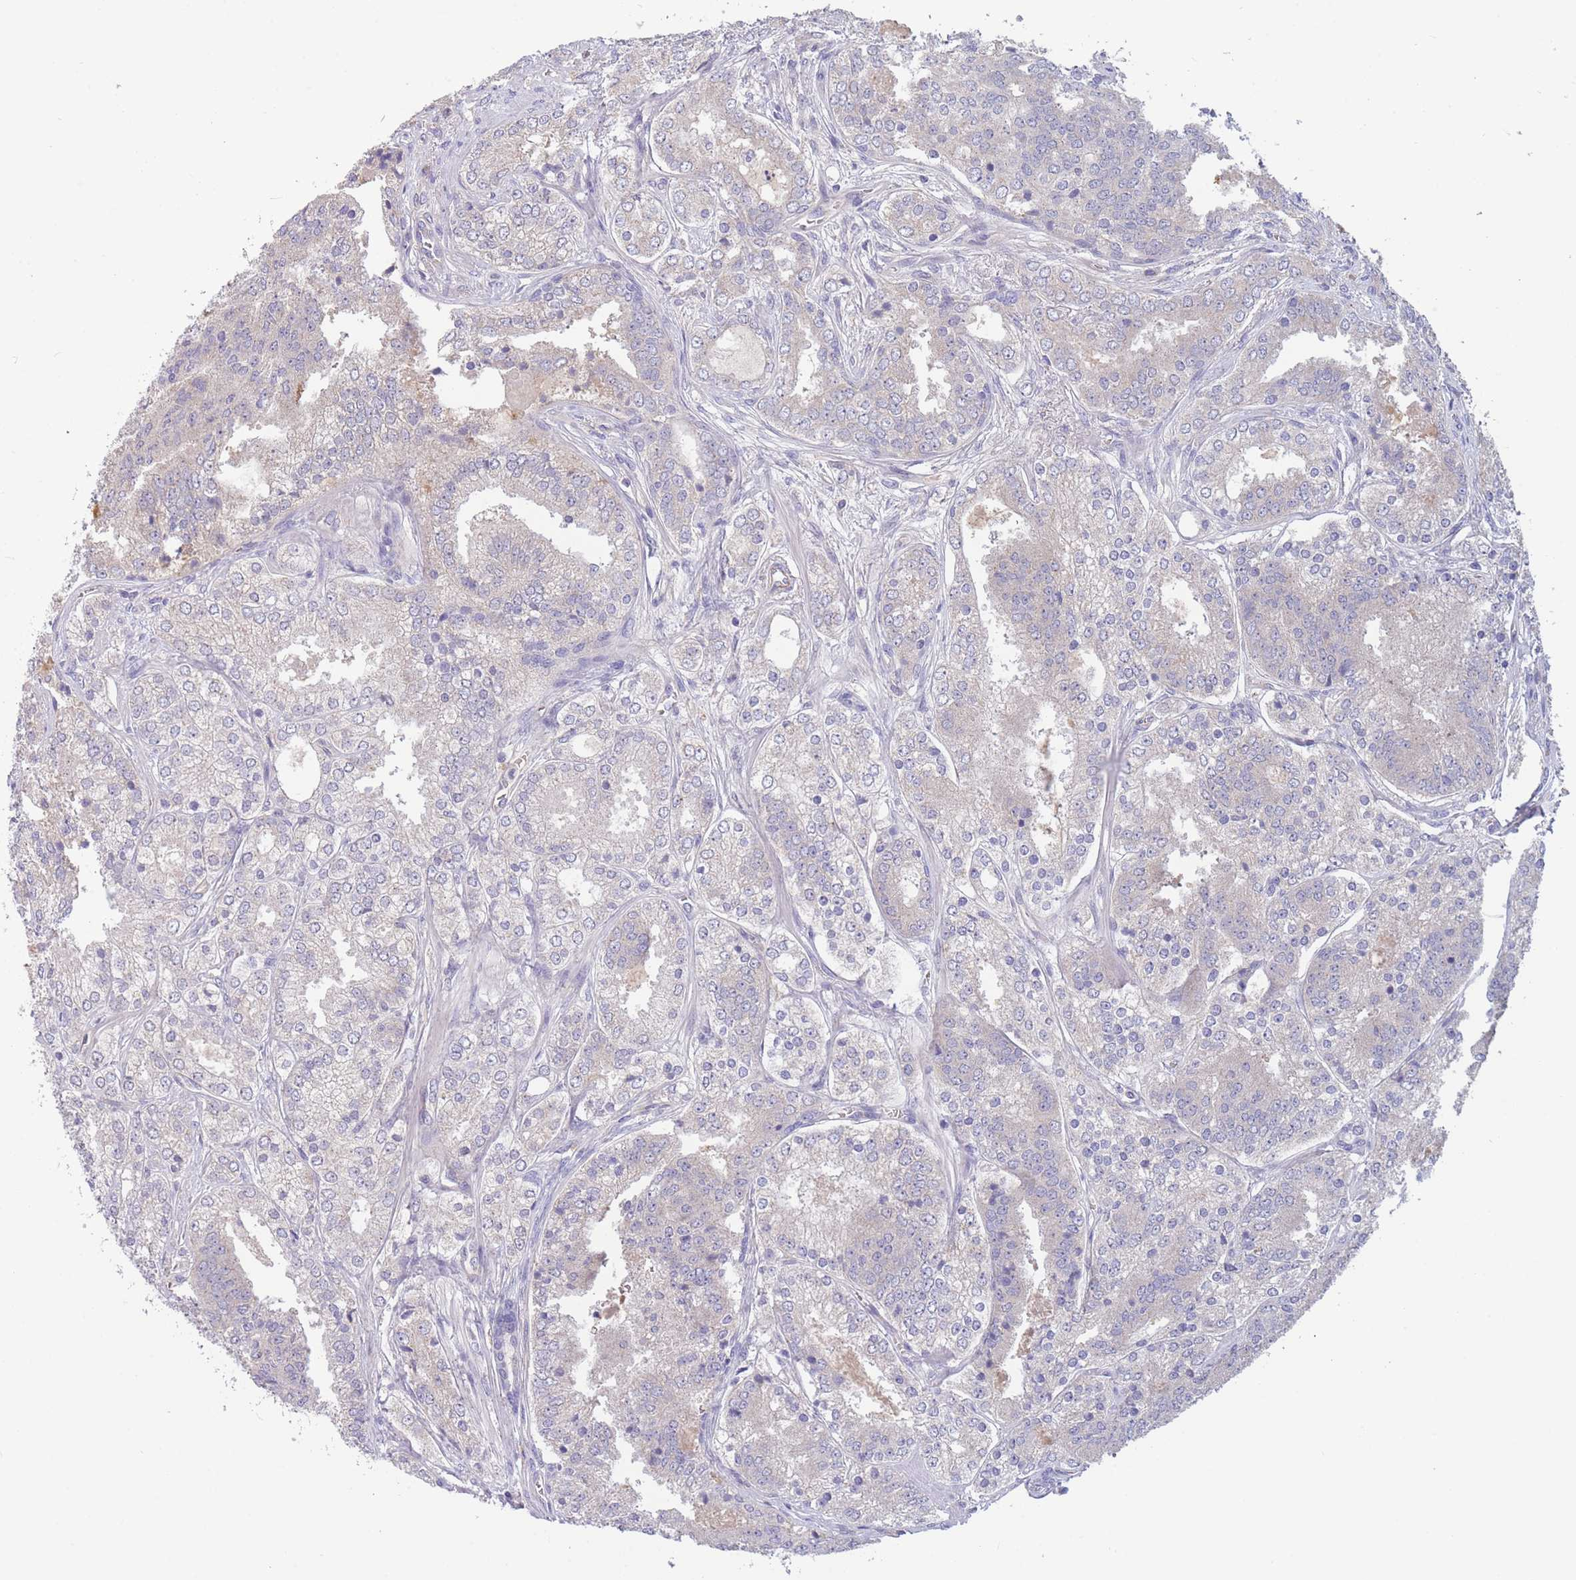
{"staining": {"intensity": "negative", "quantity": "none", "location": "none"}, "tissue": "prostate cancer", "cell_type": "Tumor cells", "image_type": "cancer", "snomed": [{"axis": "morphology", "description": "Adenocarcinoma, High grade"}, {"axis": "topography", "description": "Prostate"}], "caption": "Protein analysis of prostate cancer demonstrates no significant expression in tumor cells.", "gene": "NDUFAF5", "patient": {"sex": "male", "age": 63}}